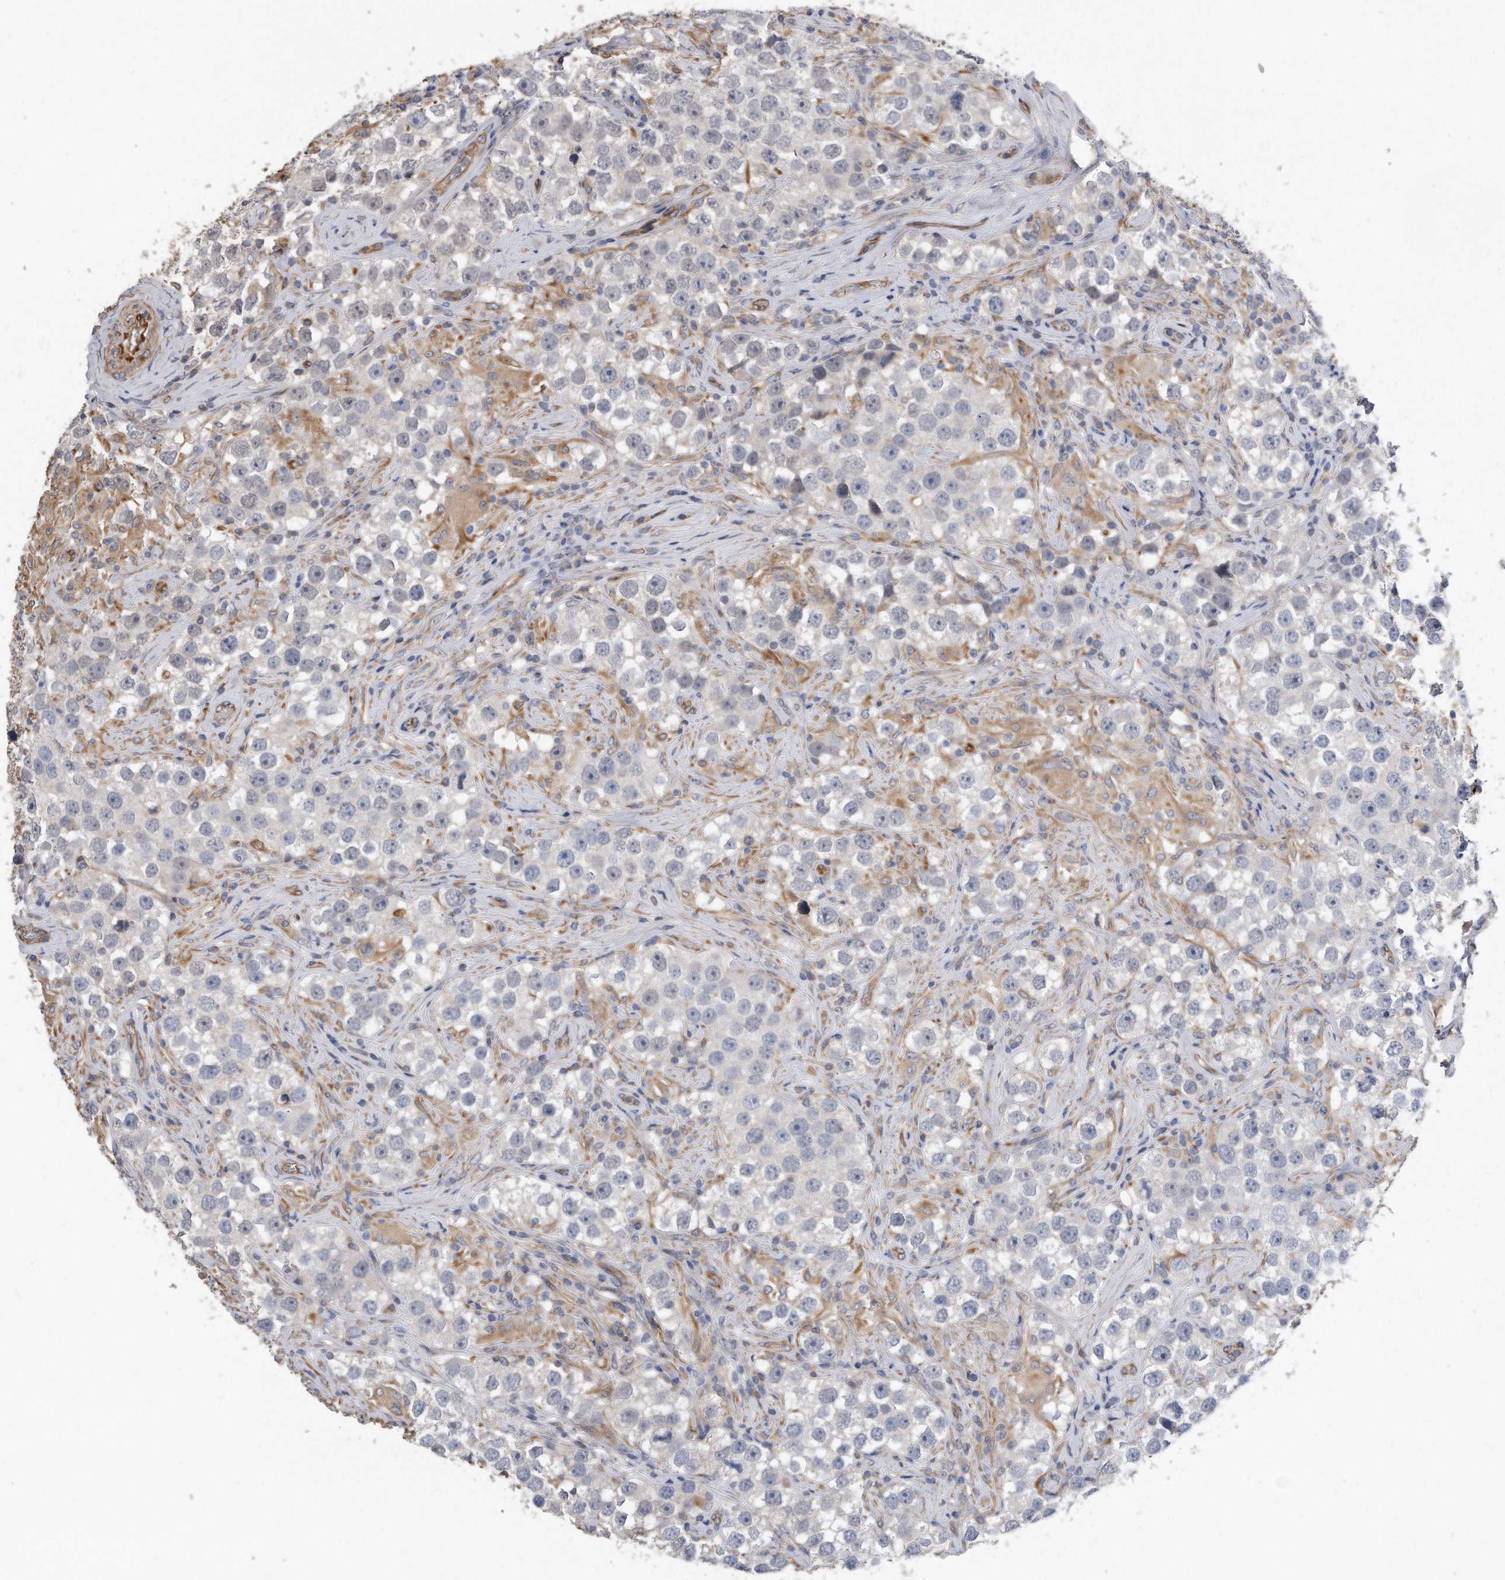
{"staining": {"intensity": "negative", "quantity": "none", "location": "none"}, "tissue": "testis cancer", "cell_type": "Tumor cells", "image_type": "cancer", "snomed": [{"axis": "morphology", "description": "Seminoma, NOS"}, {"axis": "topography", "description": "Testis"}], "caption": "Immunohistochemical staining of human testis seminoma reveals no significant positivity in tumor cells.", "gene": "GPC1", "patient": {"sex": "male", "age": 49}}